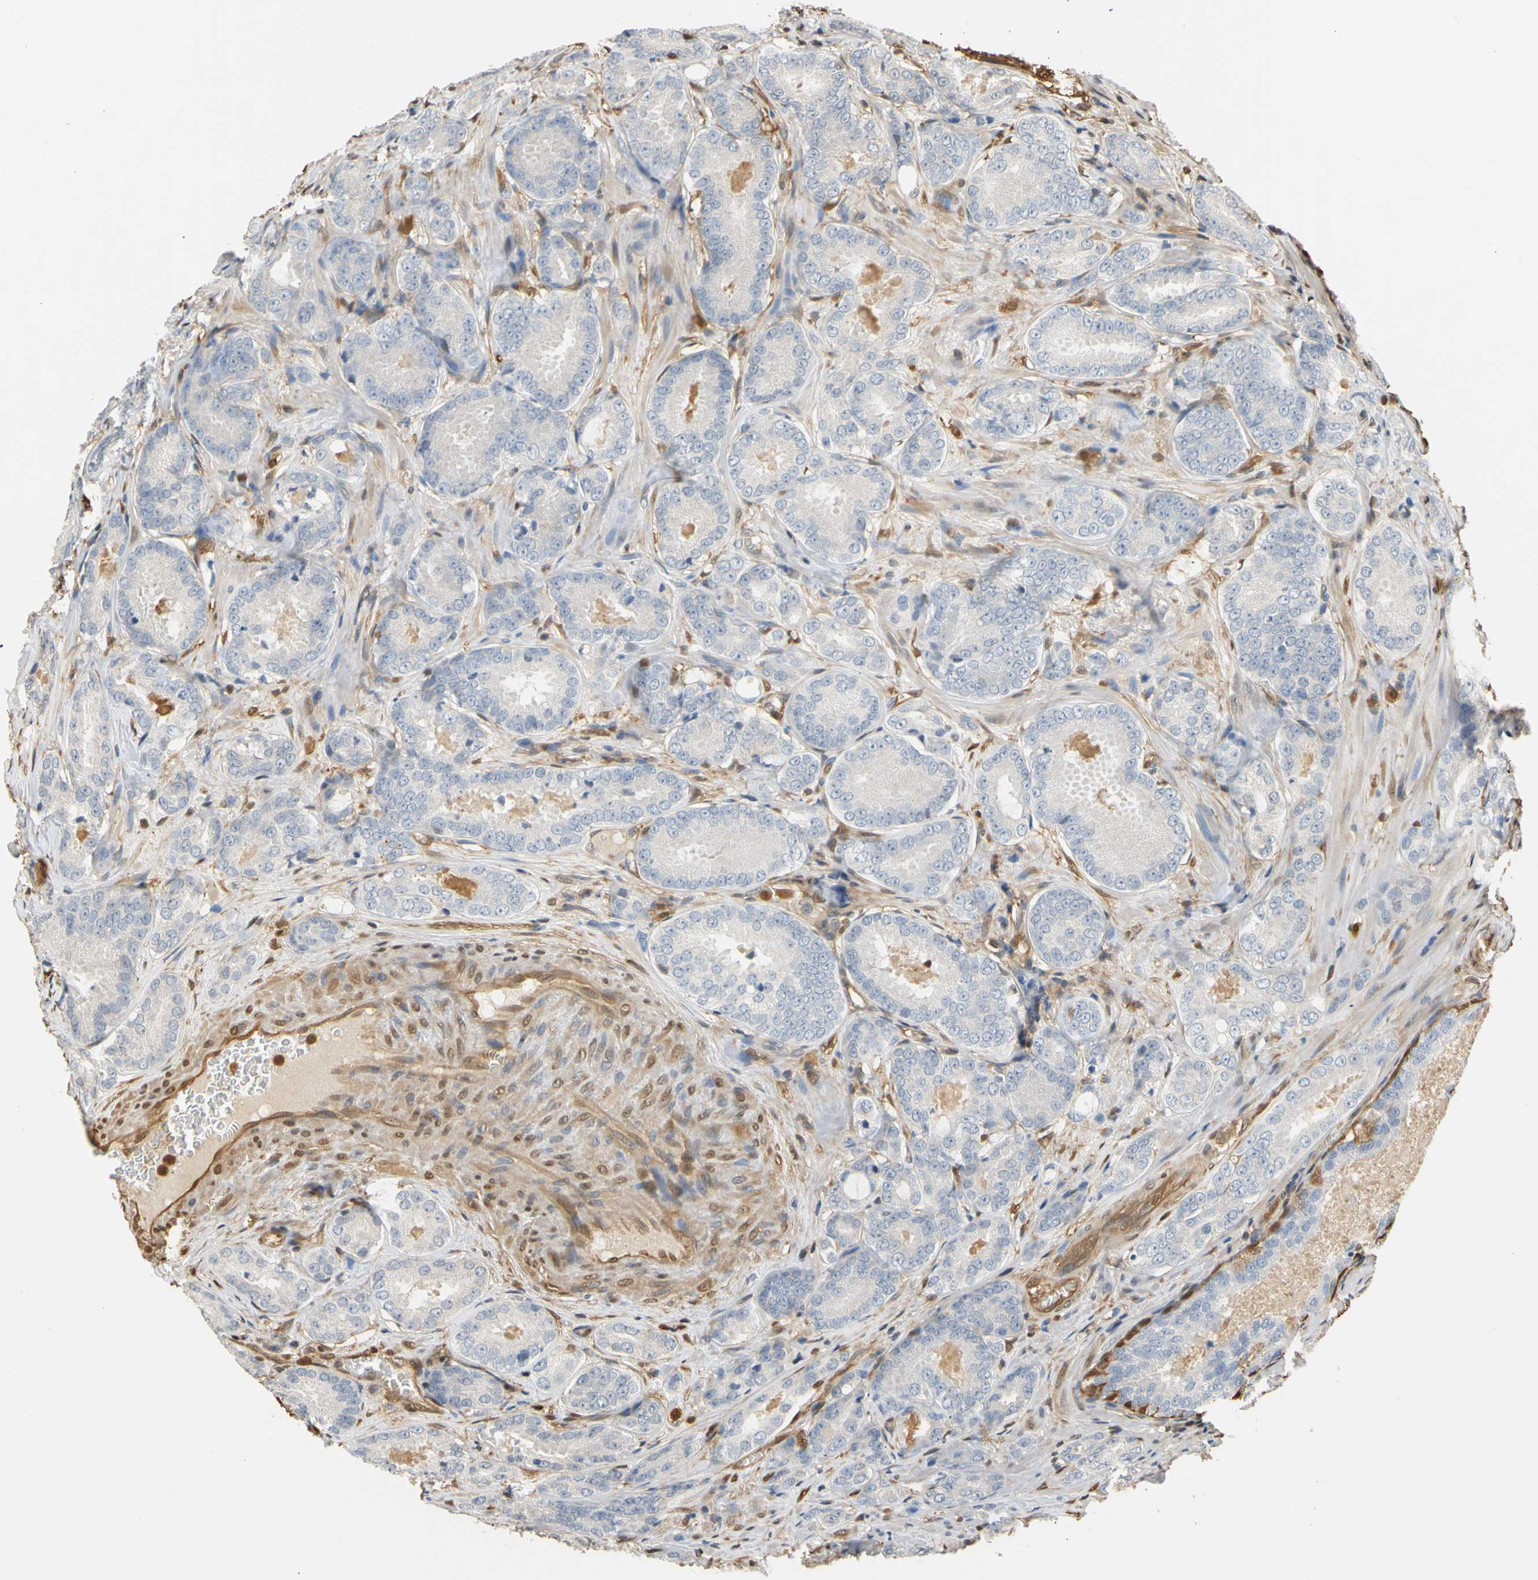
{"staining": {"intensity": "negative", "quantity": "none", "location": "none"}, "tissue": "prostate cancer", "cell_type": "Tumor cells", "image_type": "cancer", "snomed": [{"axis": "morphology", "description": "Adenocarcinoma, High grade"}, {"axis": "topography", "description": "Prostate"}], "caption": "A high-resolution photomicrograph shows IHC staining of high-grade adenocarcinoma (prostate), which demonstrates no significant expression in tumor cells.", "gene": "S100A6", "patient": {"sex": "male", "age": 64}}